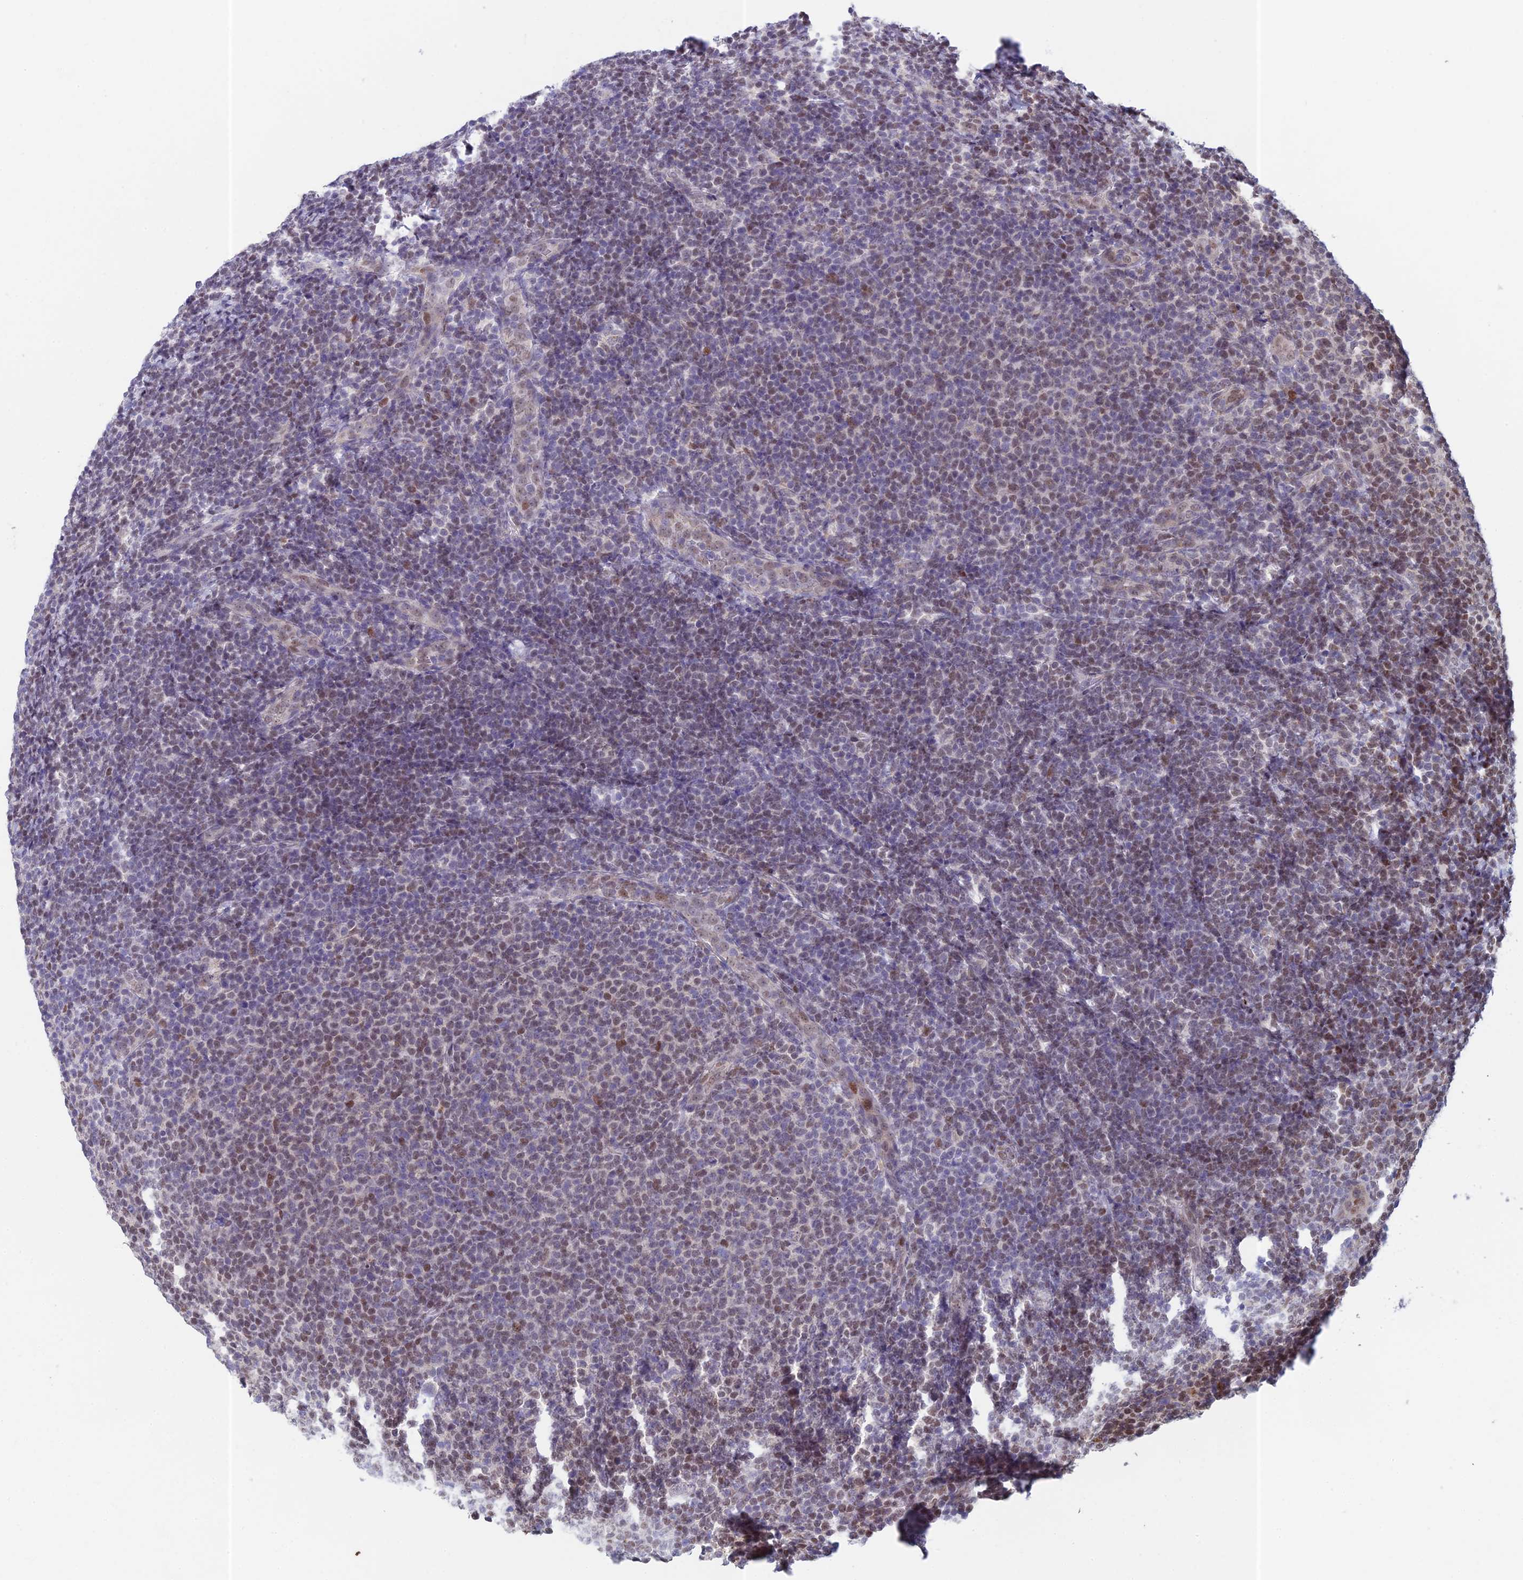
{"staining": {"intensity": "weak", "quantity": "25%-75%", "location": "nuclear"}, "tissue": "lymphoma", "cell_type": "Tumor cells", "image_type": "cancer", "snomed": [{"axis": "morphology", "description": "Malignant lymphoma, non-Hodgkin's type, Low grade"}, {"axis": "topography", "description": "Lymph node"}], "caption": "Approximately 25%-75% of tumor cells in lymphoma exhibit weak nuclear protein expression as visualized by brown immunohistochemical staining.", "gene": "MRPL17", "patient": {"sex": "male", "age": 66}}